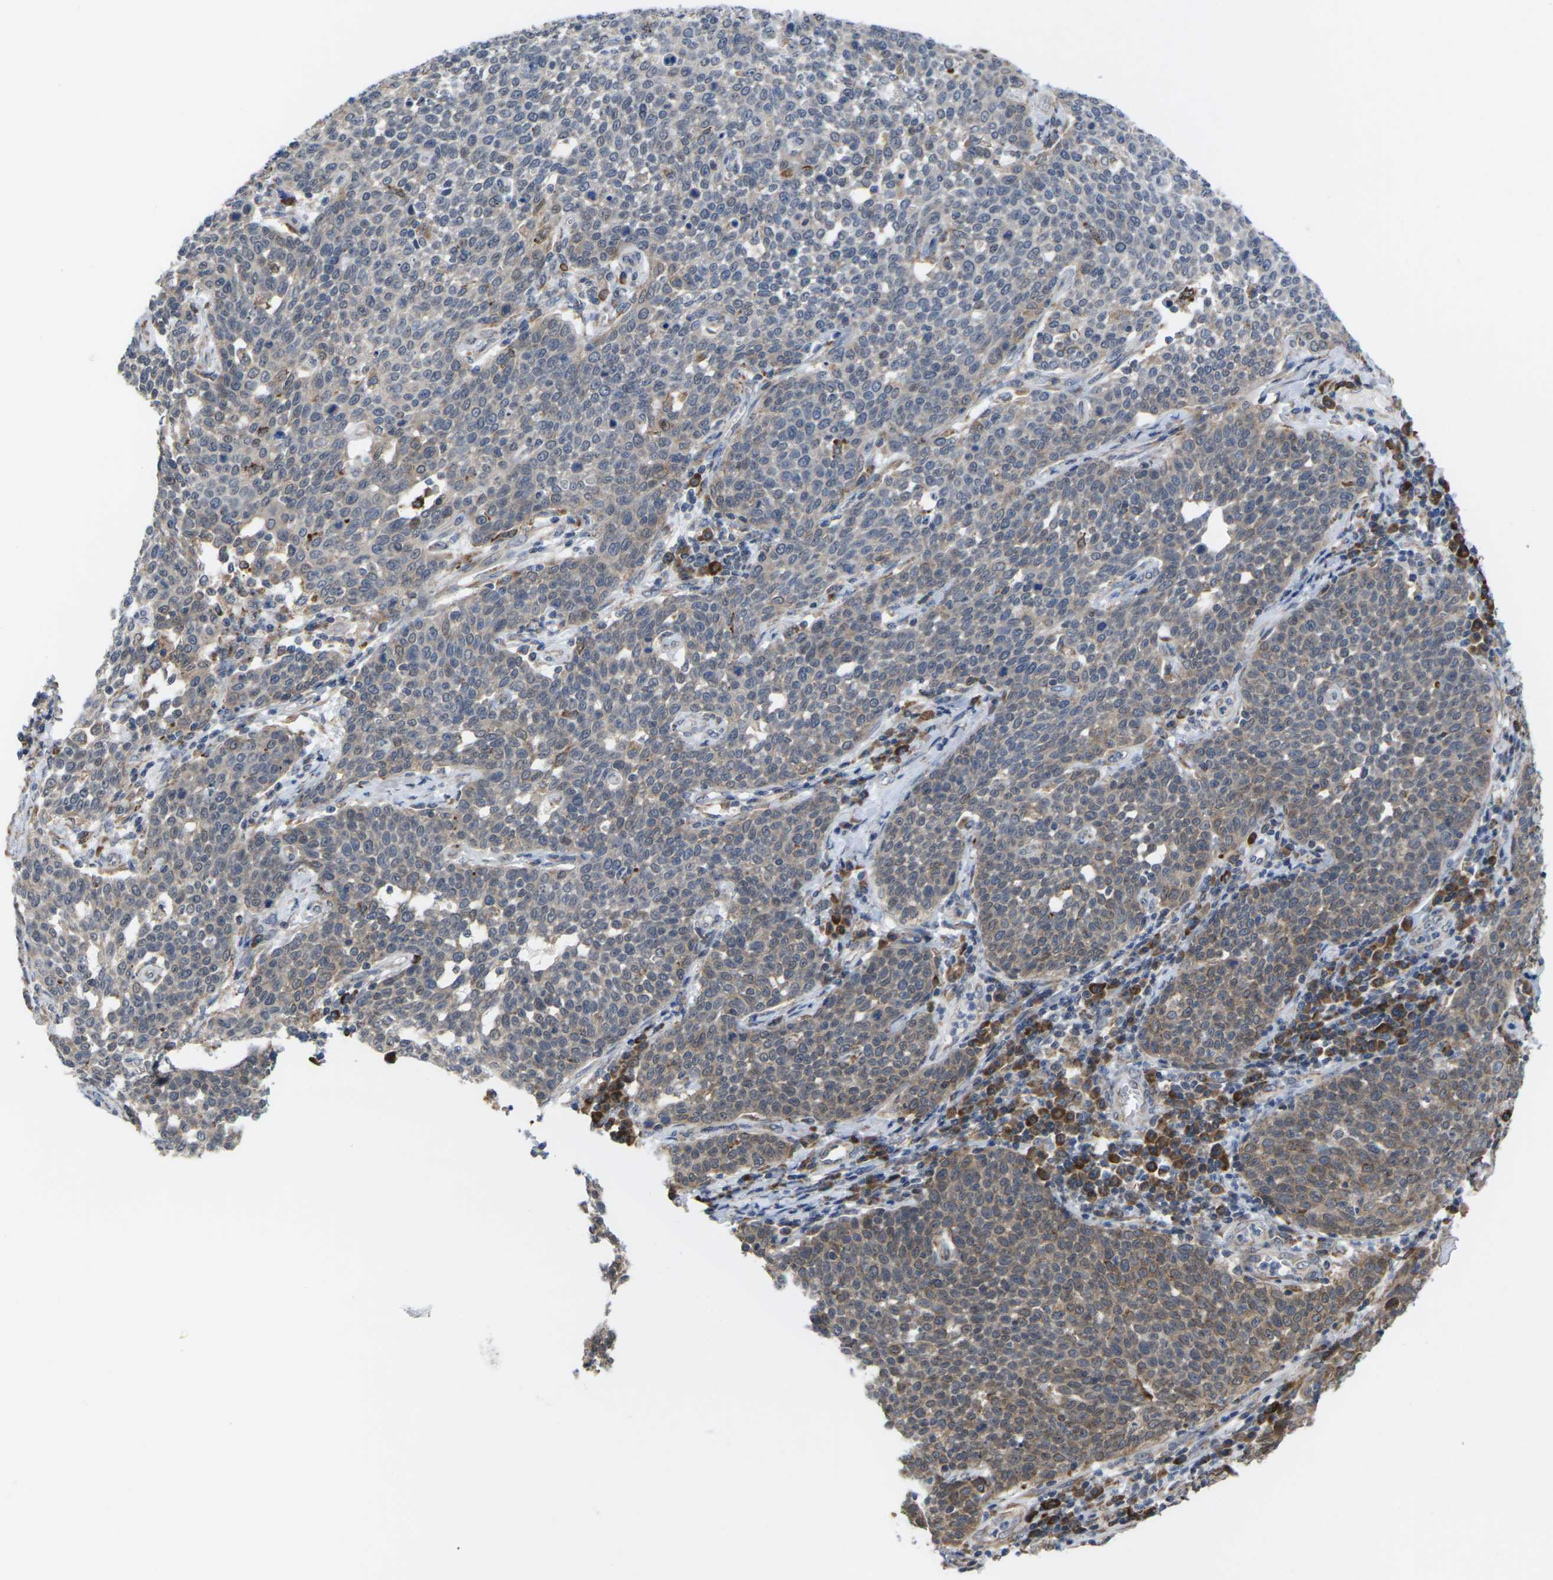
{"staining": {"intensity": "weak", "quantity": "<25%", "location": "cytoplasmic/membranous"}, "tissue": "cervical cancer", "cell_type": "Tumor cells", "image_type": "cancer", "snomed": [{"axis": "morphology", "description": "Squamous cell carcinoma, NOS"}, {"axis": "topography", "description": "Cervix"}], "caption": "A photomicrograph of cervical cancer stained for a protein reveals no brown staining in tumor cells. Brightfield microscopy of immunohistochemistry stained with DAB (3,3'-diaminobenzidine) (brown) and hematoxylin (blue), captured at high magnification.", "gene": "PDZK1IP1", "patient": {"sex": "female", "age": 34}}